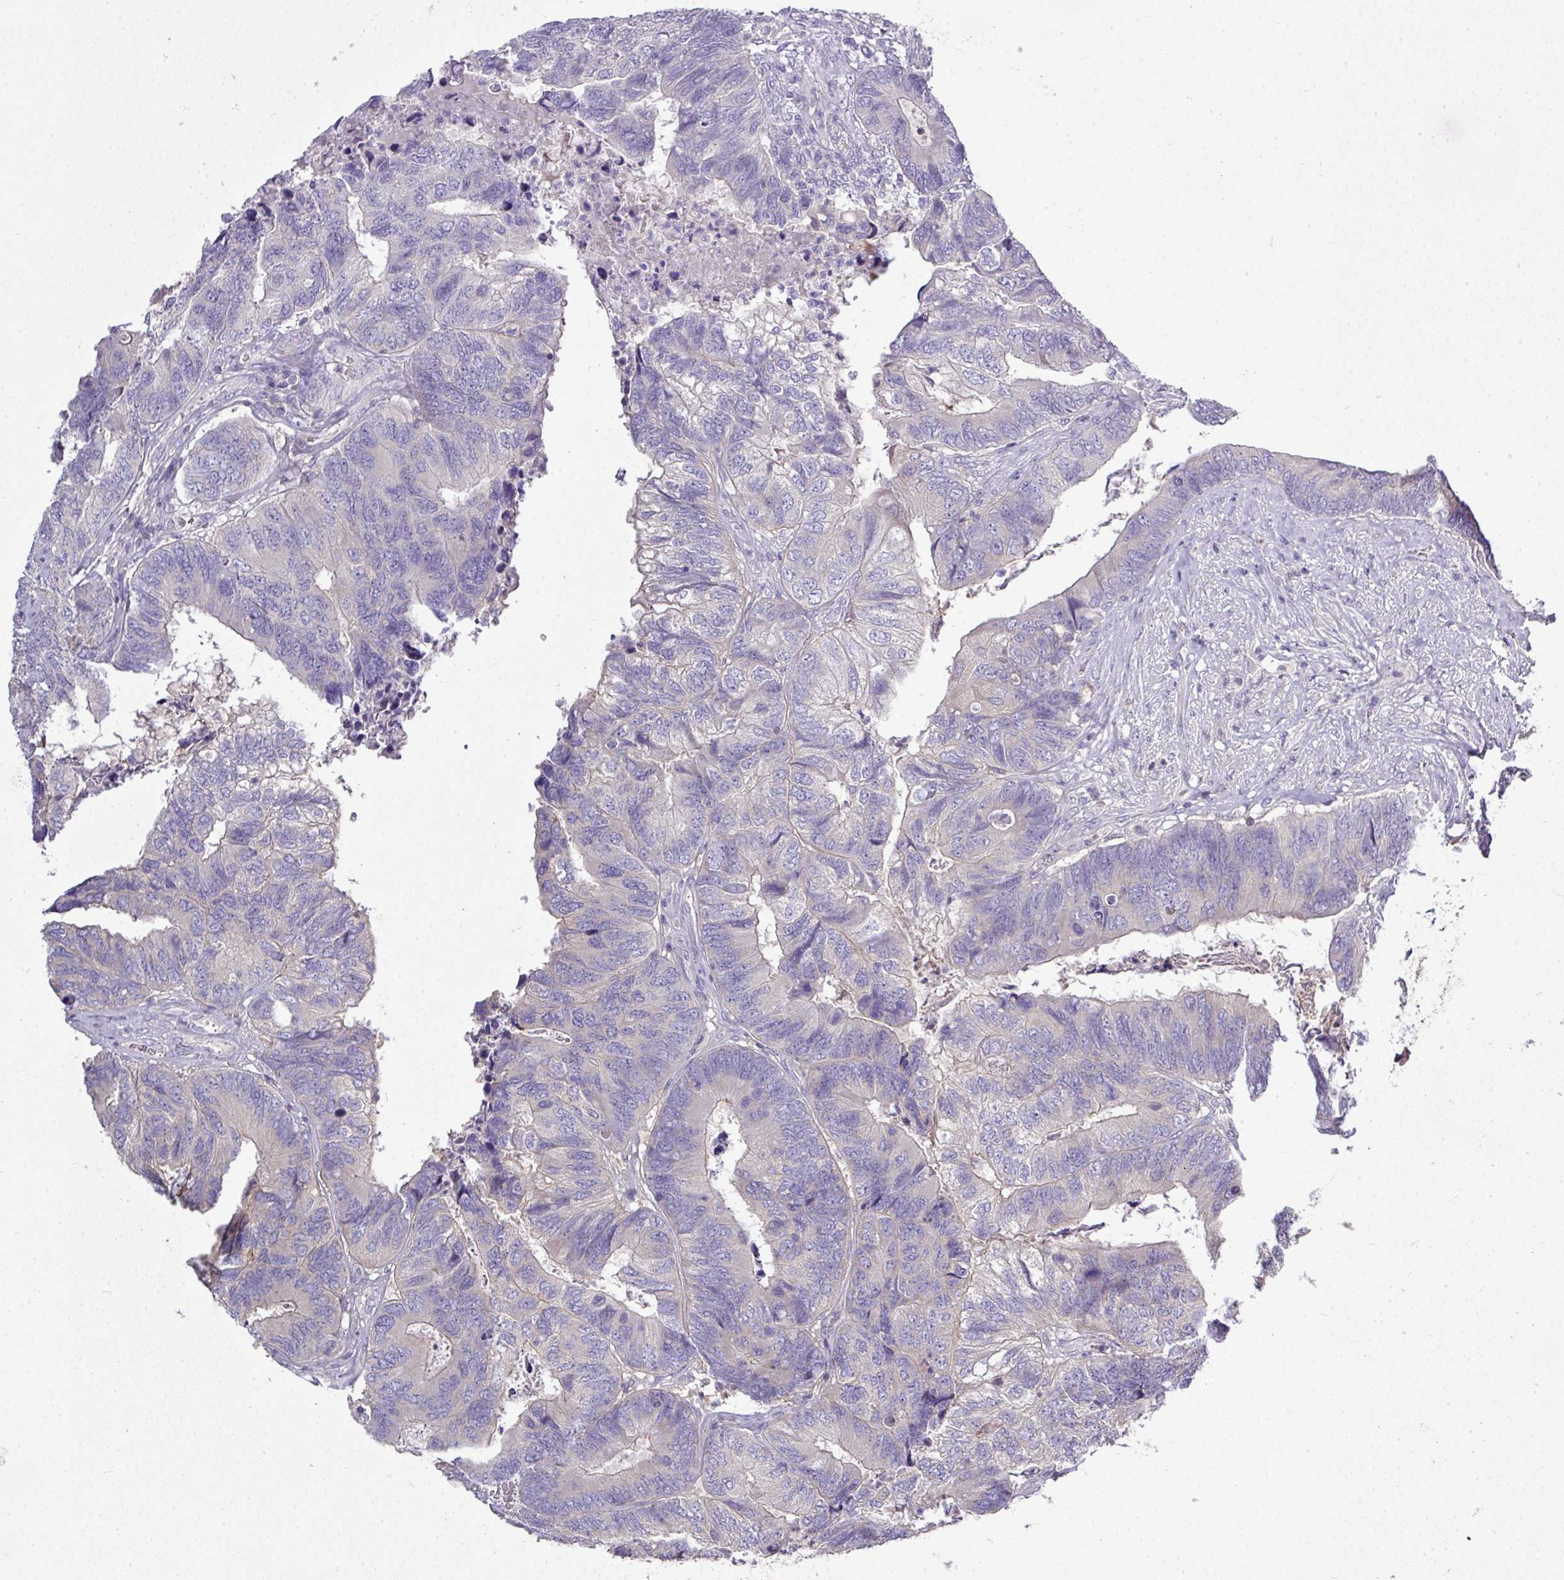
{"staining": {"intensity": "negative", "quantity": "none", "location": "none"}, "tissue": "colorectal cancer", "cell_type": "Tumor cells", "image_type": "cancer", "snomed": [{"axis": "morphology", "description": "Adenocarcinoma, NOS"}, {"axis": "topography", "description": "Colon"}], "caption": "Tumor cells show no significant protein staining in colorectal cancer (adenocarcinoma).", "gene": "STAT5A", "patient": {"sex": "female", "age": 67}}